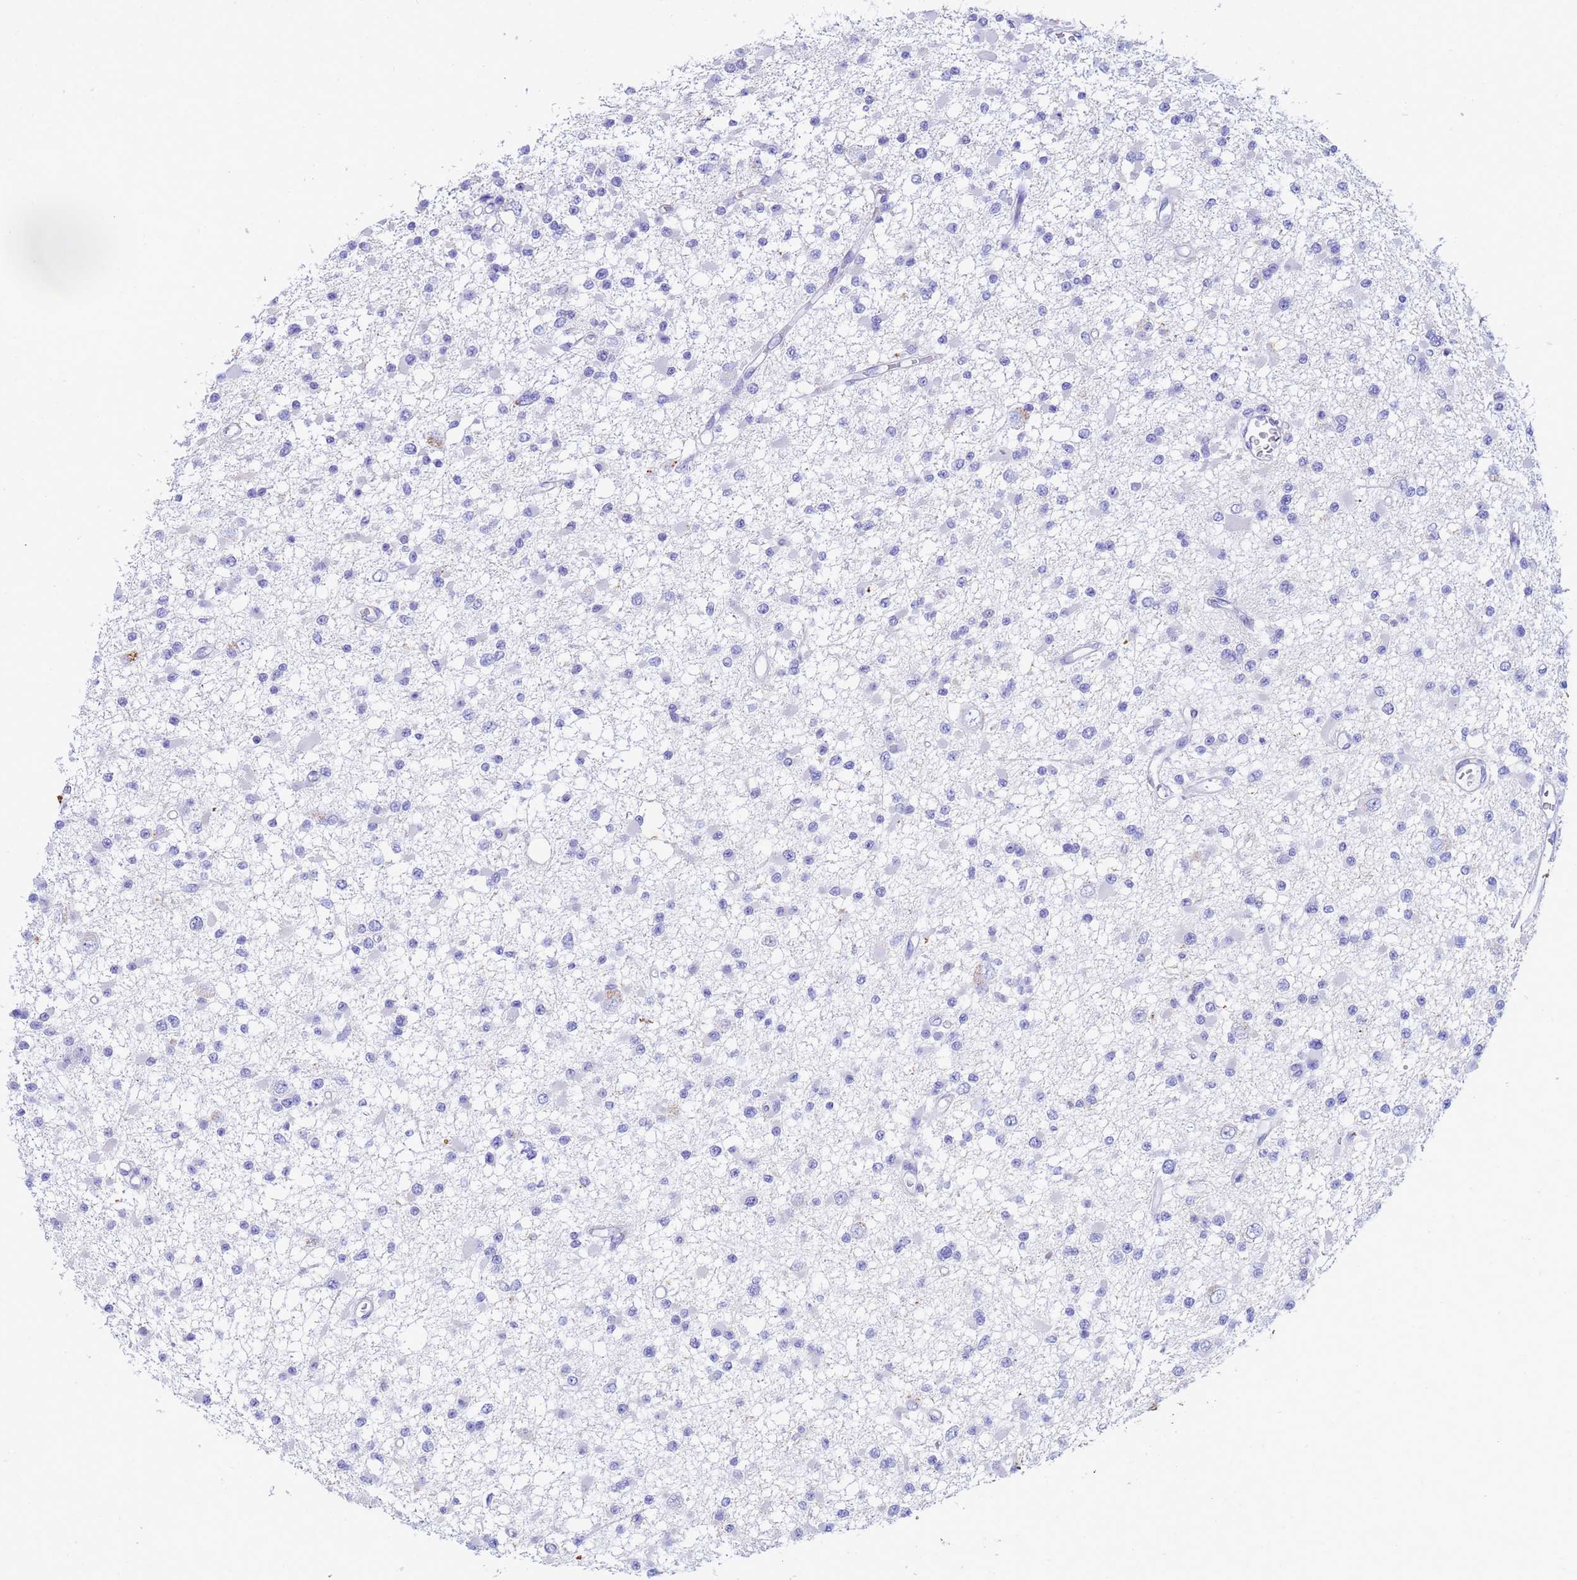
{"staining": {"intensity": "negative", "quantity": "none", "location": "none"}, "tissue": "glioma", "cell_type": "Tumor cells", "image_type": "cancer", "snomed": [{"axis": "morphology", "description": "Glioma, malignant, Low grade"}, {"axis": "topography", "description": "Brain"}], "caption": "Tumor cells show no significant protein staining in malignant low-grade glioma. Nuclei are stained in blue.", "gene": "CSTB", "patient": {"sex": "female", "age": 22}}